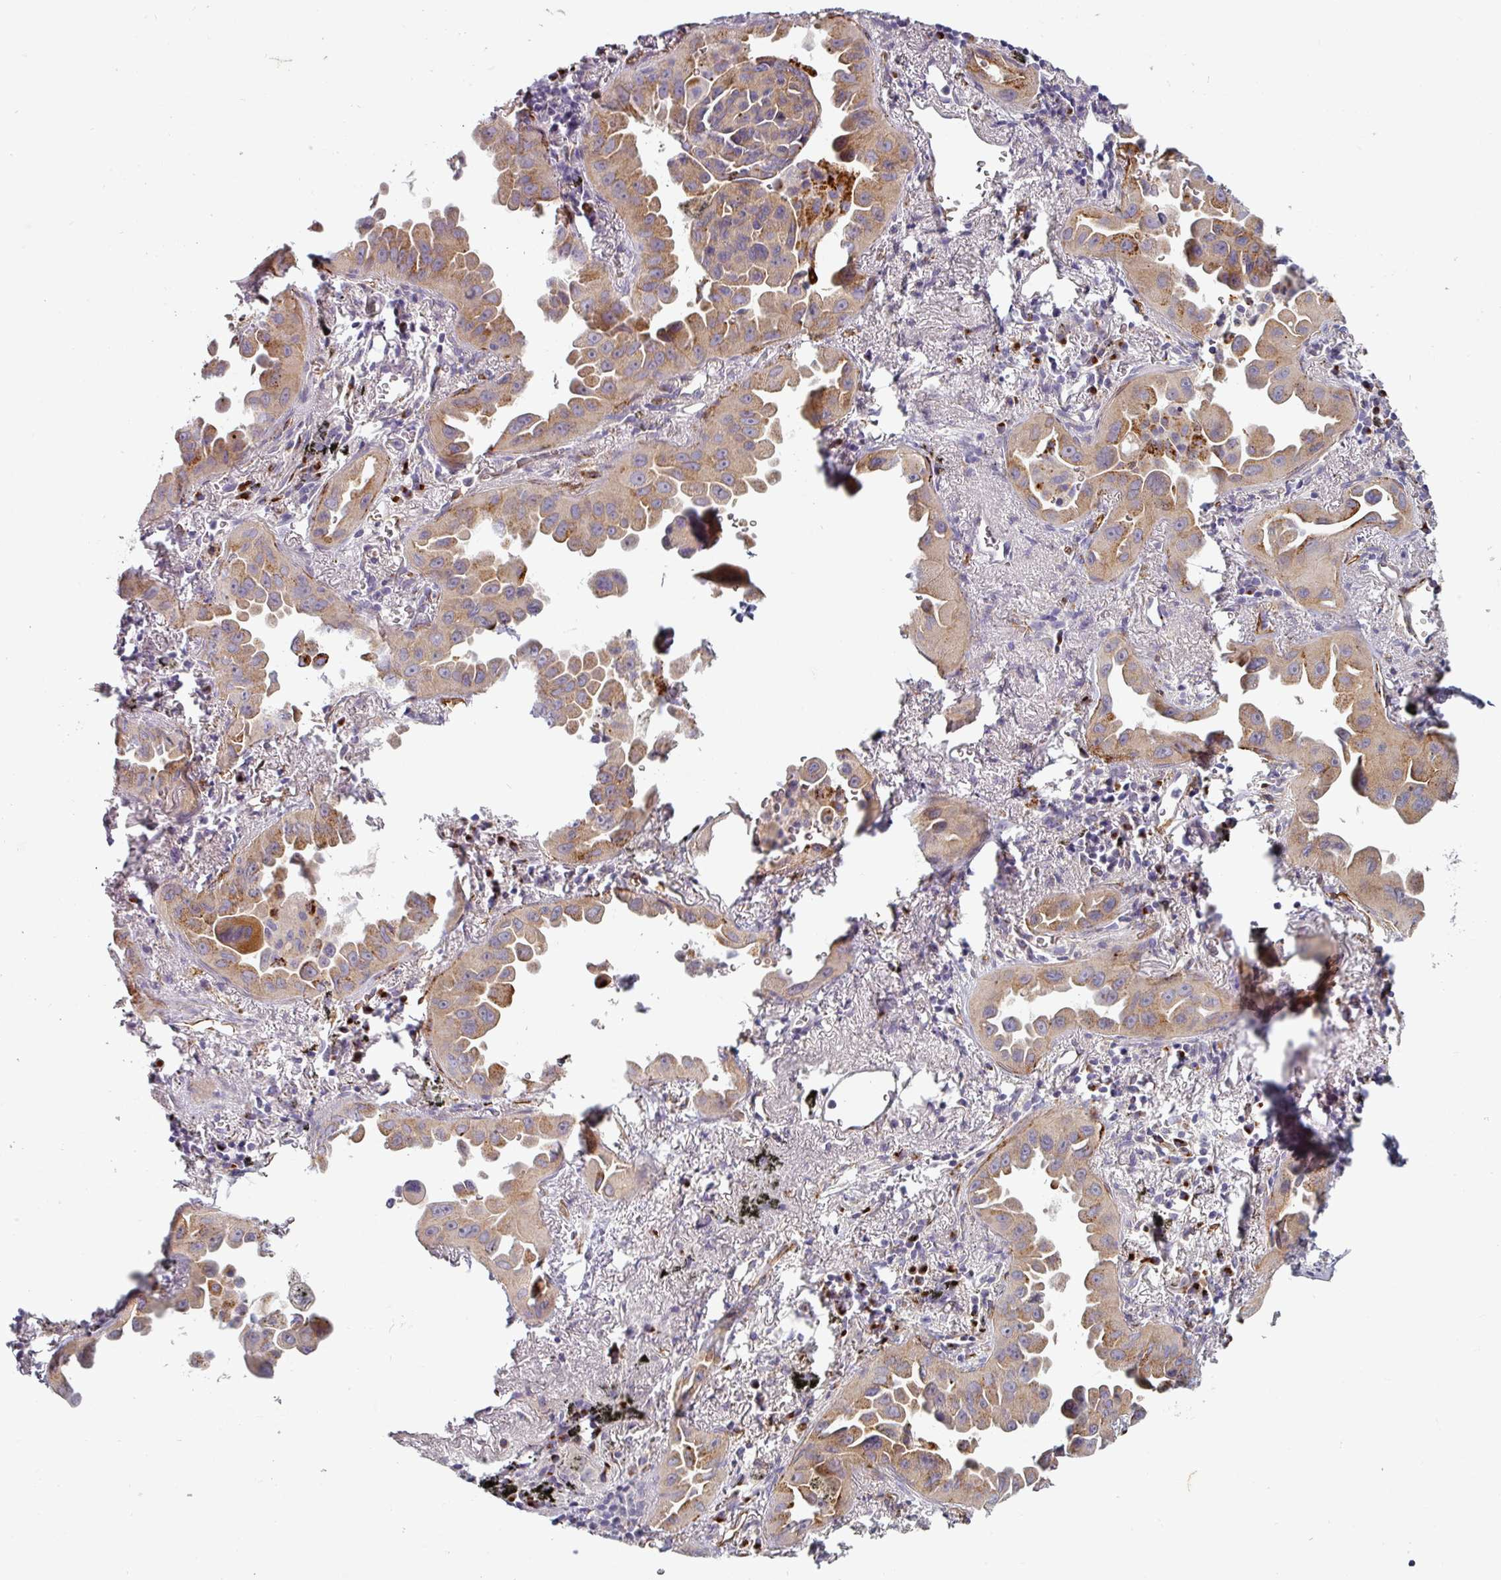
{"staining": {"intensity": "moderate", "quantity": "25%-75%", "location": "cytoplasmic/membranous"}, "tissue": "lung cancer", "cell_type": "Tumor cells", "image_type": "cancer", "snomed": [{"axis": "morphology", "description": "Adenocarcinoma, NOS"}, {"axis": "topography", "description": "Lung"}], "caption": "Protein staining of lung cancer (adenocarcinoma) tissue exhibits moderate cytoplasmic/membranous expression in approximately 25%-75% of tumor cells. (IHC, brightfield microscopy, high magnification).", "gene": "PRODH2", "patient": {"sex": "male", "age": 68}}